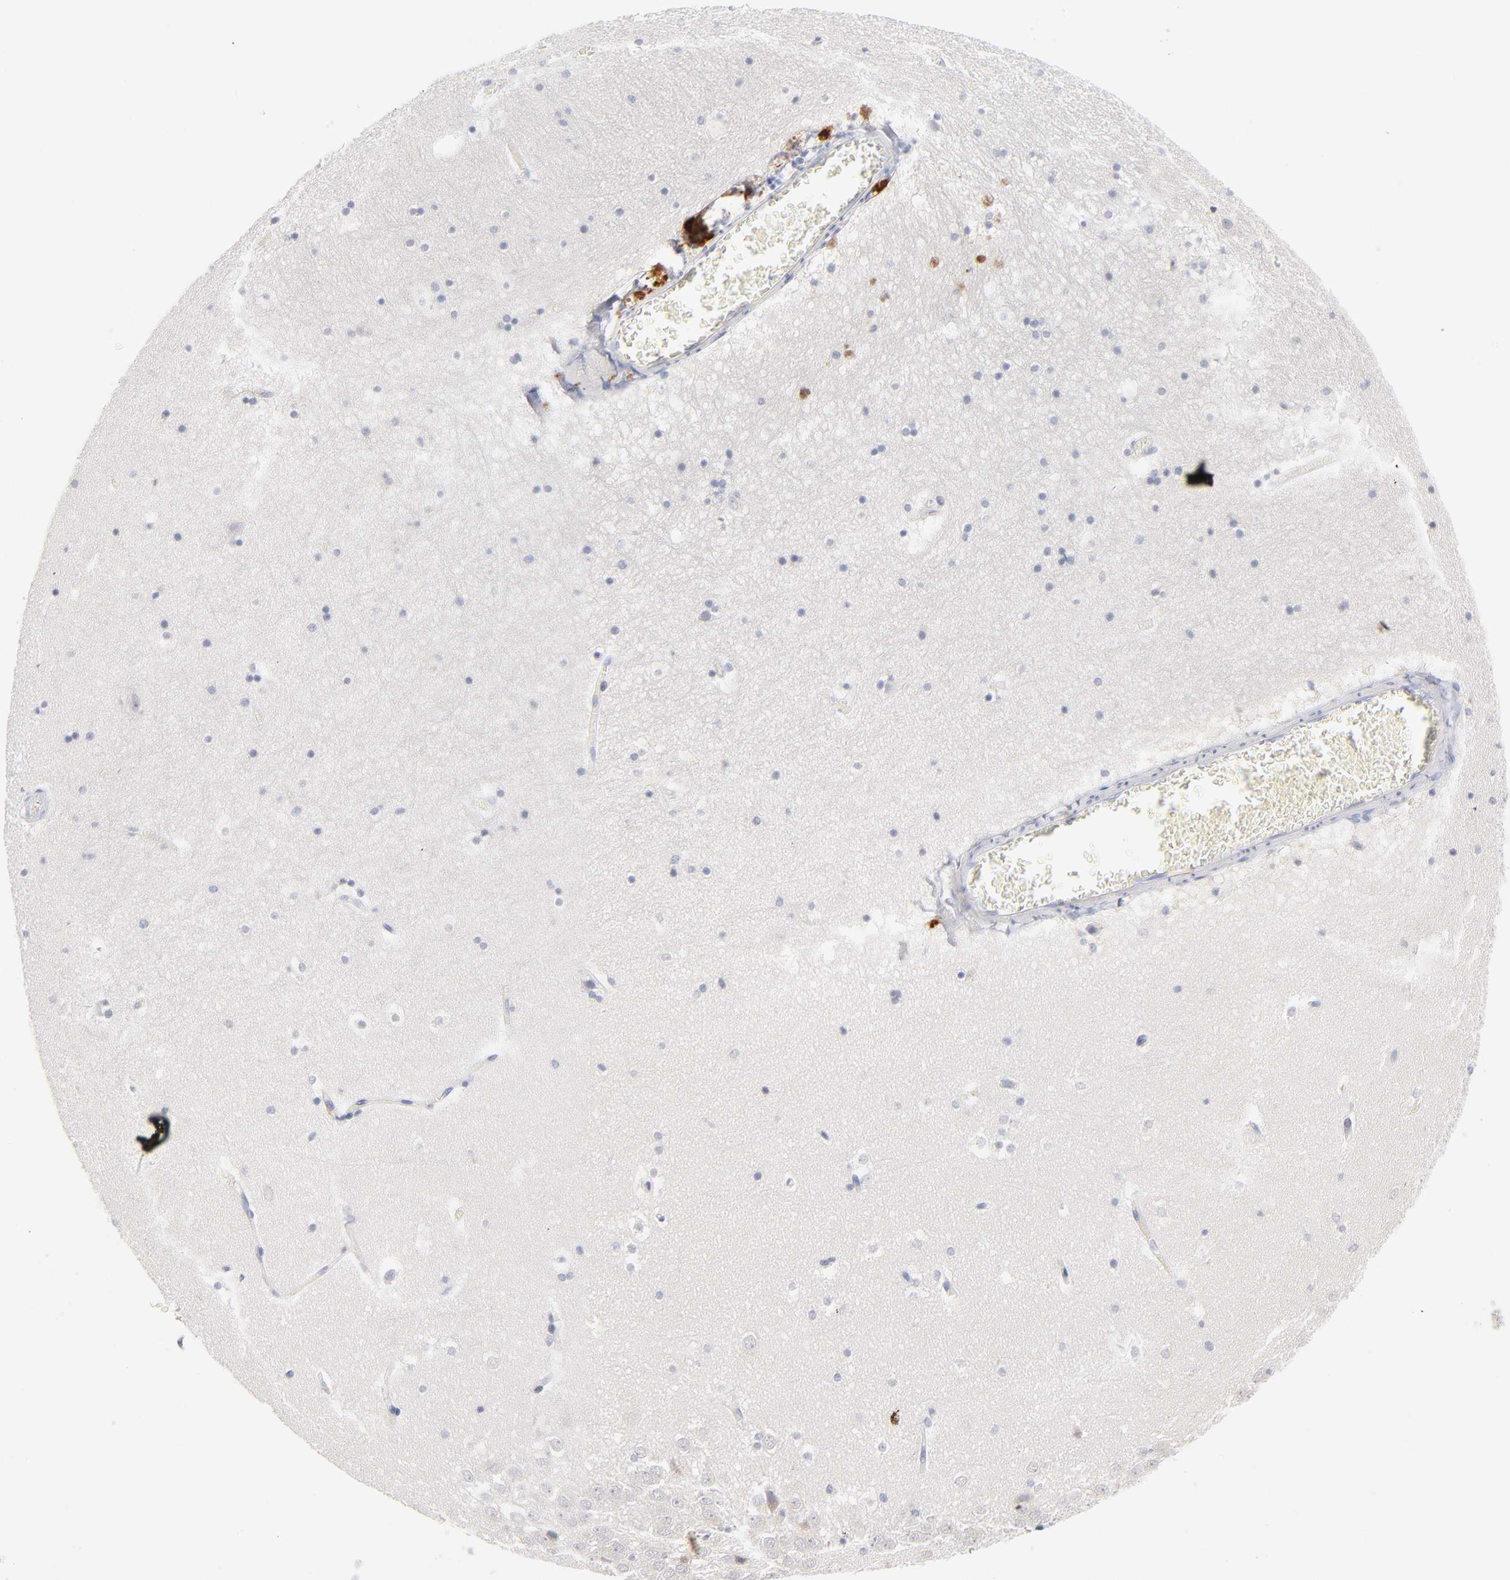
{"staining": {"intensity": "negative", "quantity": "none", "location": "none"}, "tissue": "hippocampus", "cell_type": "Glial cells", "image_type": "normal", "snomed": [{"axis": "morphology", "description": "Normal tissue, NOS"}, {"axis": "topography", "description": "Hippocampus"}], "caption": "Glial cells are negative for brown protein staining in benign hippocampus.", "gene": "F12", "patient": {"sex": "male", "age": 45}}